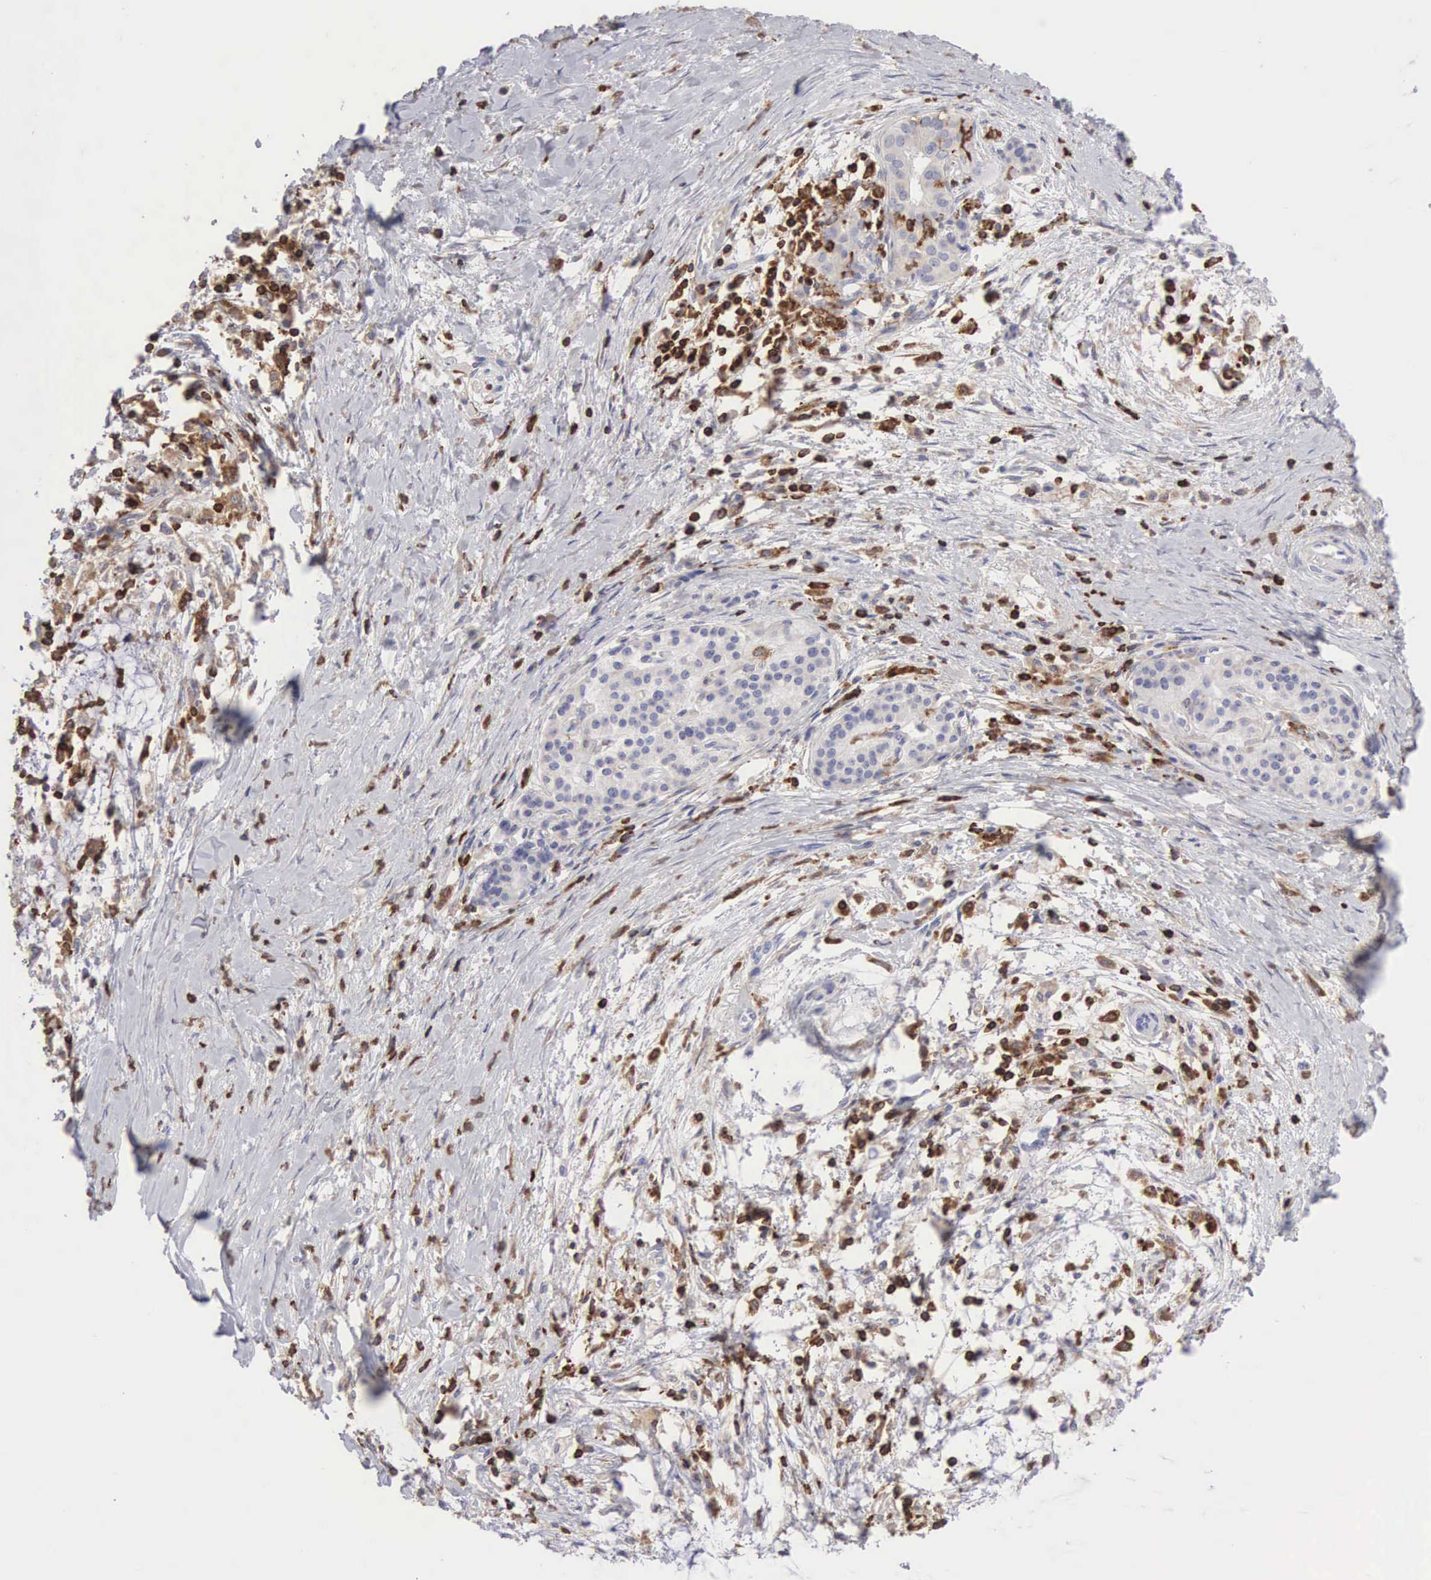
{"staining": {"intensity": "weak", "quantity": "<25%", "location": "cytoplasmic/membranous"}, "tissue": "pancreatic cancer", "cell_type": "Tumor cells", "image_type": "cancer", "snomed": [{"axis": "morphology", "description": "Adenocarcinoma, NOS"}, {"axis": "topography", "description": "Pancreas"}], "caption": "A high-resolution image shows immunohistochemistry (IHC) staining of pancreatic cancer (adenocarcinoma), which reveals no significant expression in tumor cells.", "gene": "SH3BP1", "patient": {"sex": "female", "age": 64}}